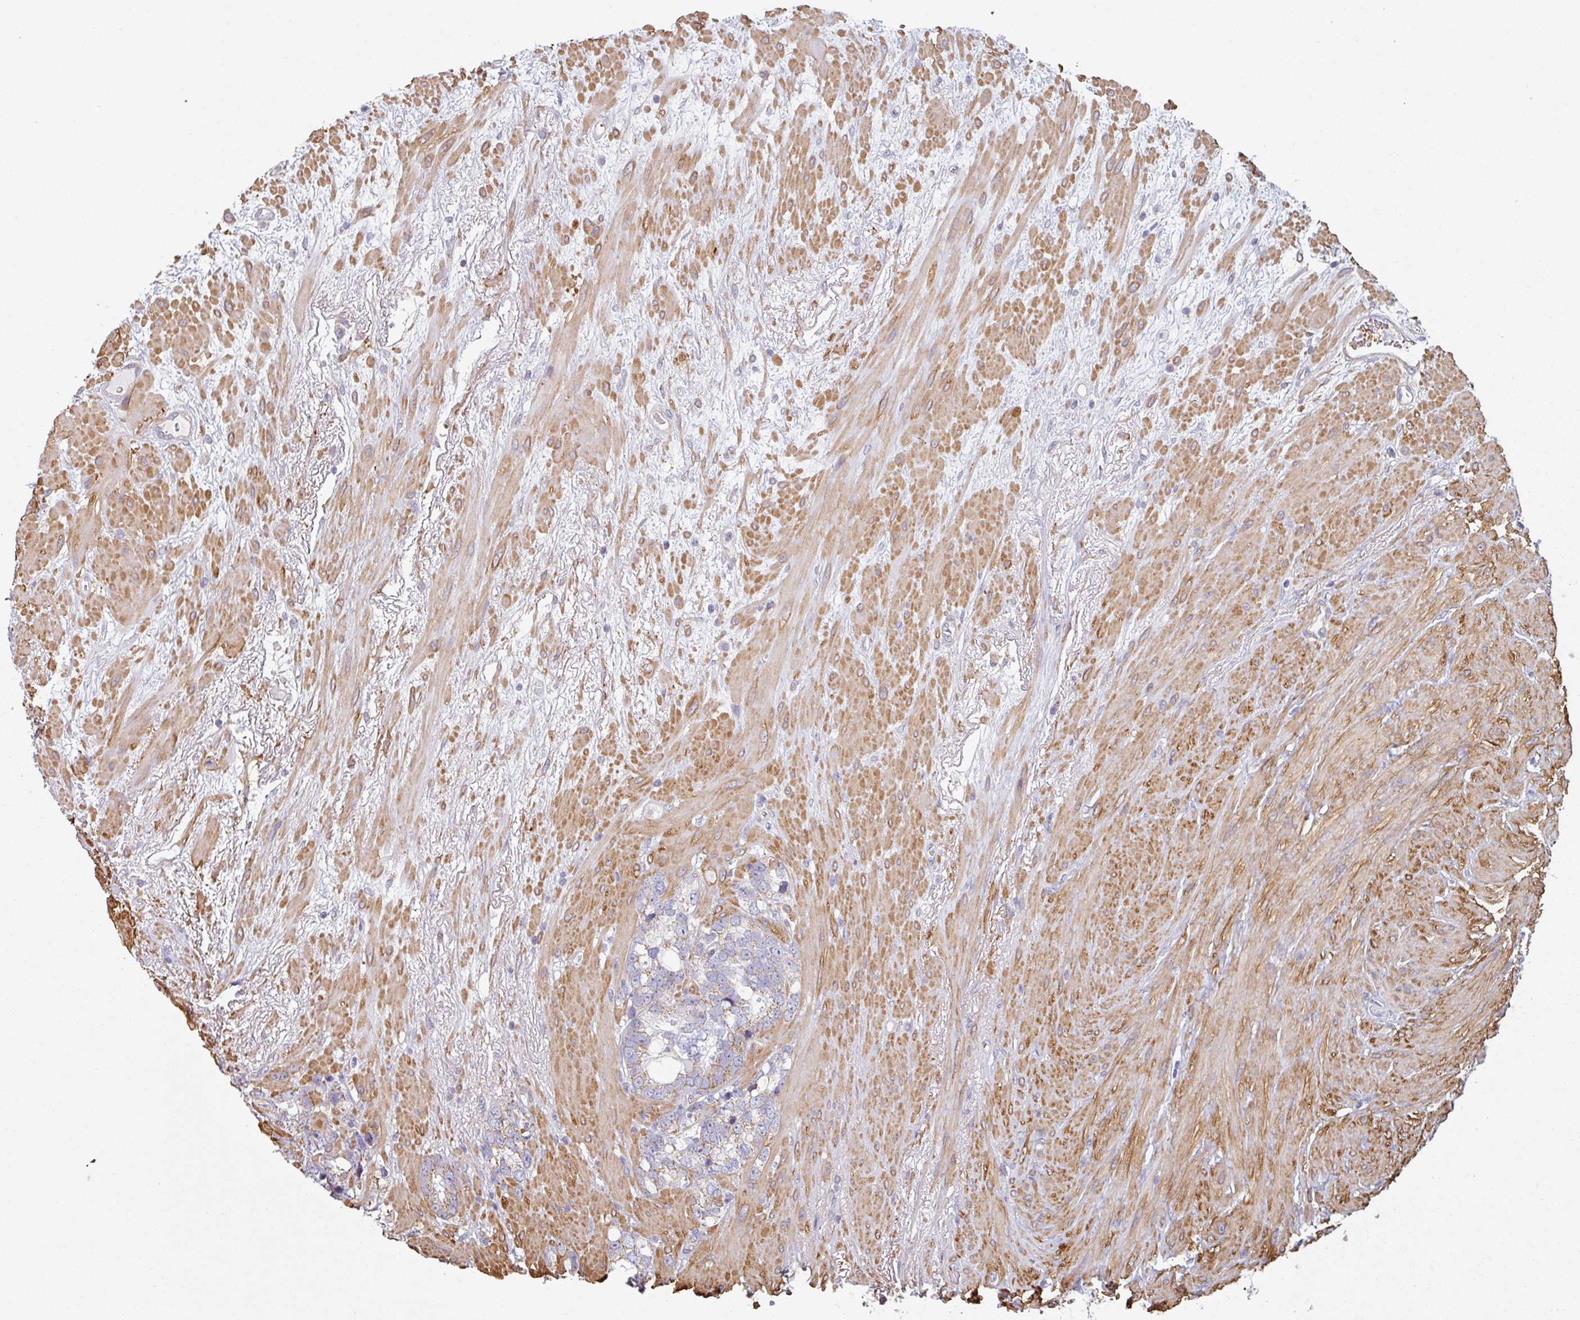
{"staining": {"intensity": "weak", "quantity": "<25%", "location": "cytoplasmic/membranous"}, "tissue": "prostate cancer", "cell_type": "Tumor cells", "image_type": "cancer", "snomed": [{"axis": "morphology", "description": "Adenocarcinoma, High grade"}, {"axis": "topography", "description": "Prostate"}], "caption": "Immunohistochemical staining of human adenocarcinoma (high-grade) (prostate) demonstrates no significant staining in tumor cells.", "gene": "GSTA4", "patient": {"sex": "male", "age": 74}}